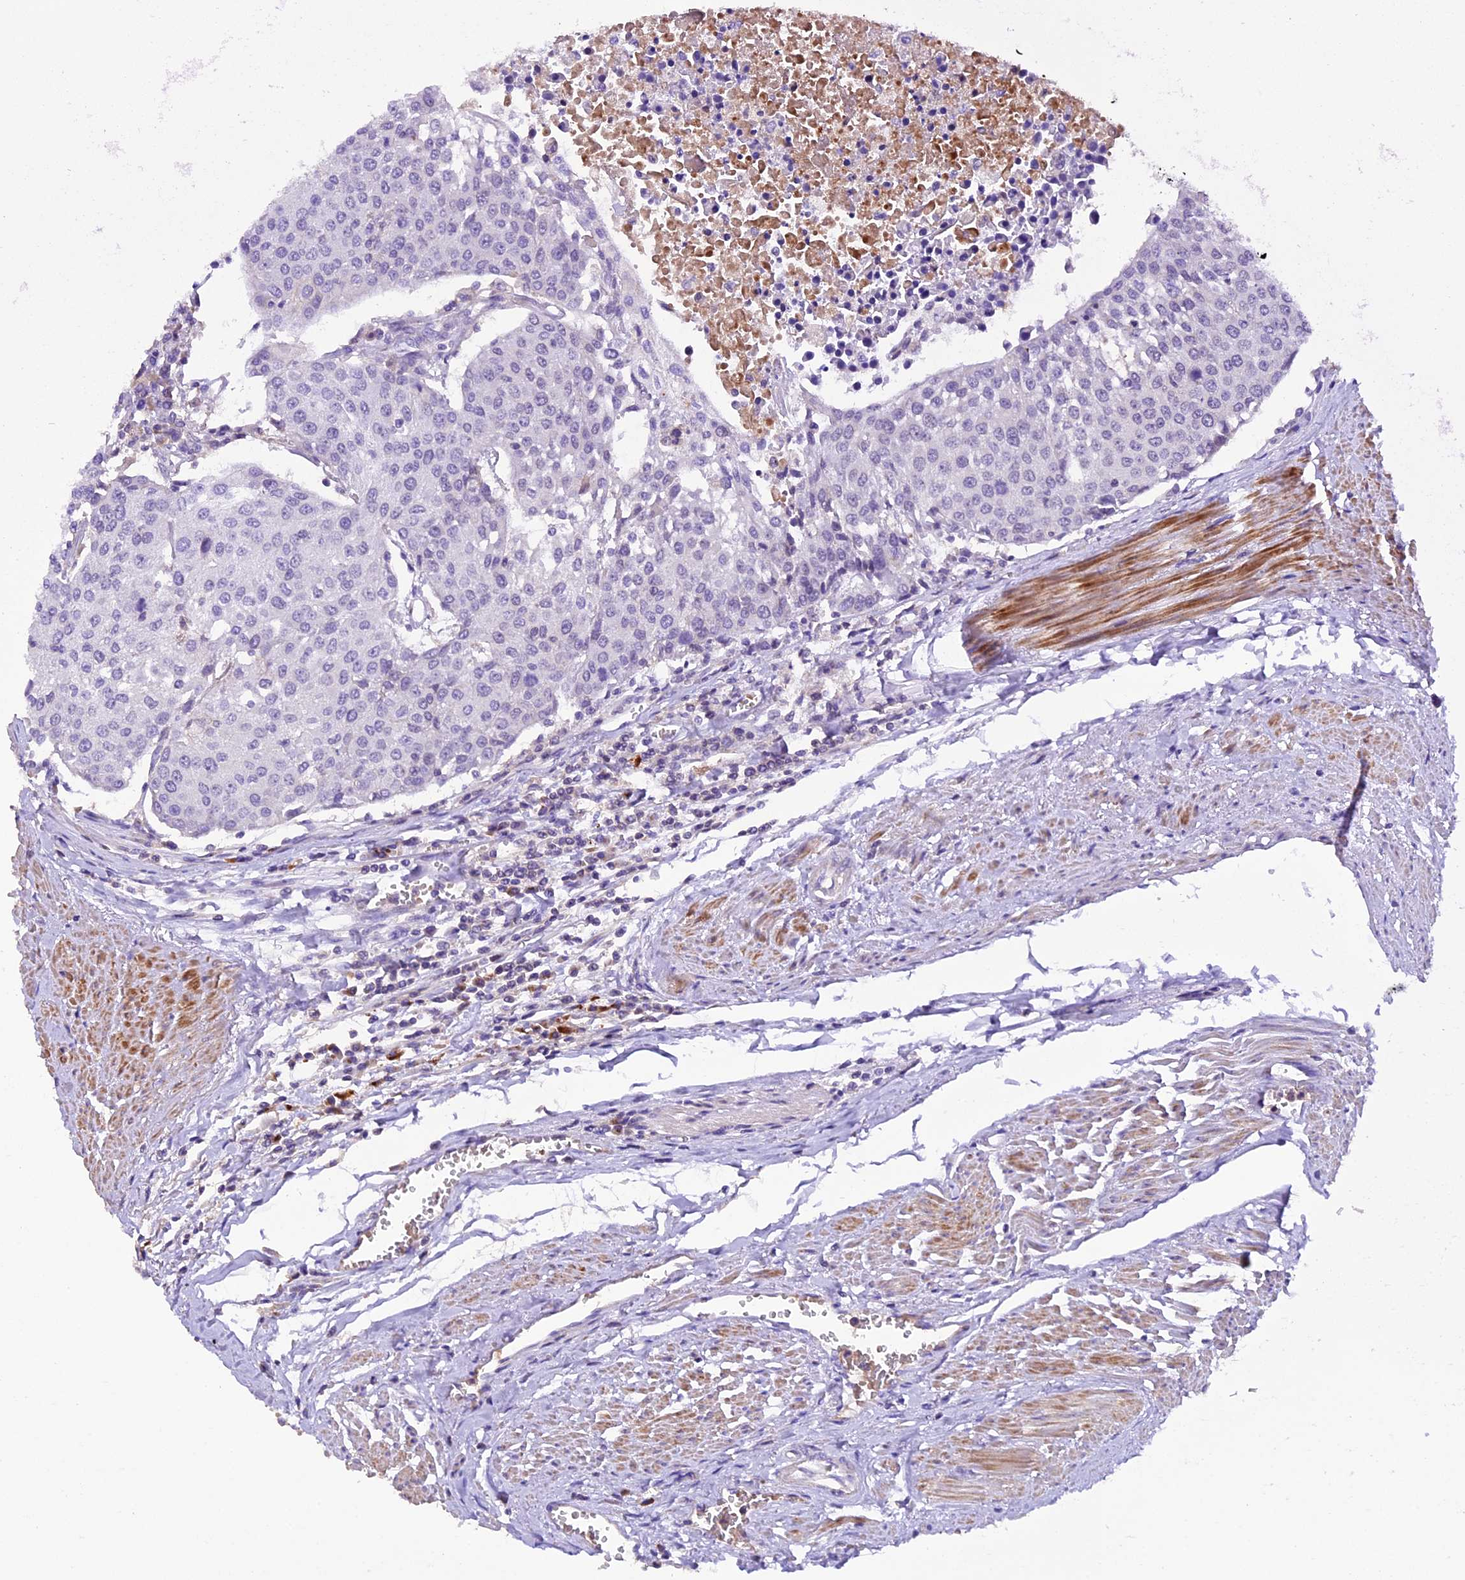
{"staining": {"intensity": "negative", "quantity": "none", "location": "none"}, "tissue": "urothelial cancer", "cell_type": "Tumor cells", "image_type": "cancer", "snomed": [{"axis": "morphology", "description": "Urothelial carcinoma, High grade"}, {"axis": "topography", "description": "Urinary bladder"}], "caption": "This is an IHC image of human urothelial carcinoma (high-grade). There is no staining in tumor cells.", "gene": "MEX3B", "patient": {"sex": "female", "age": 85}}